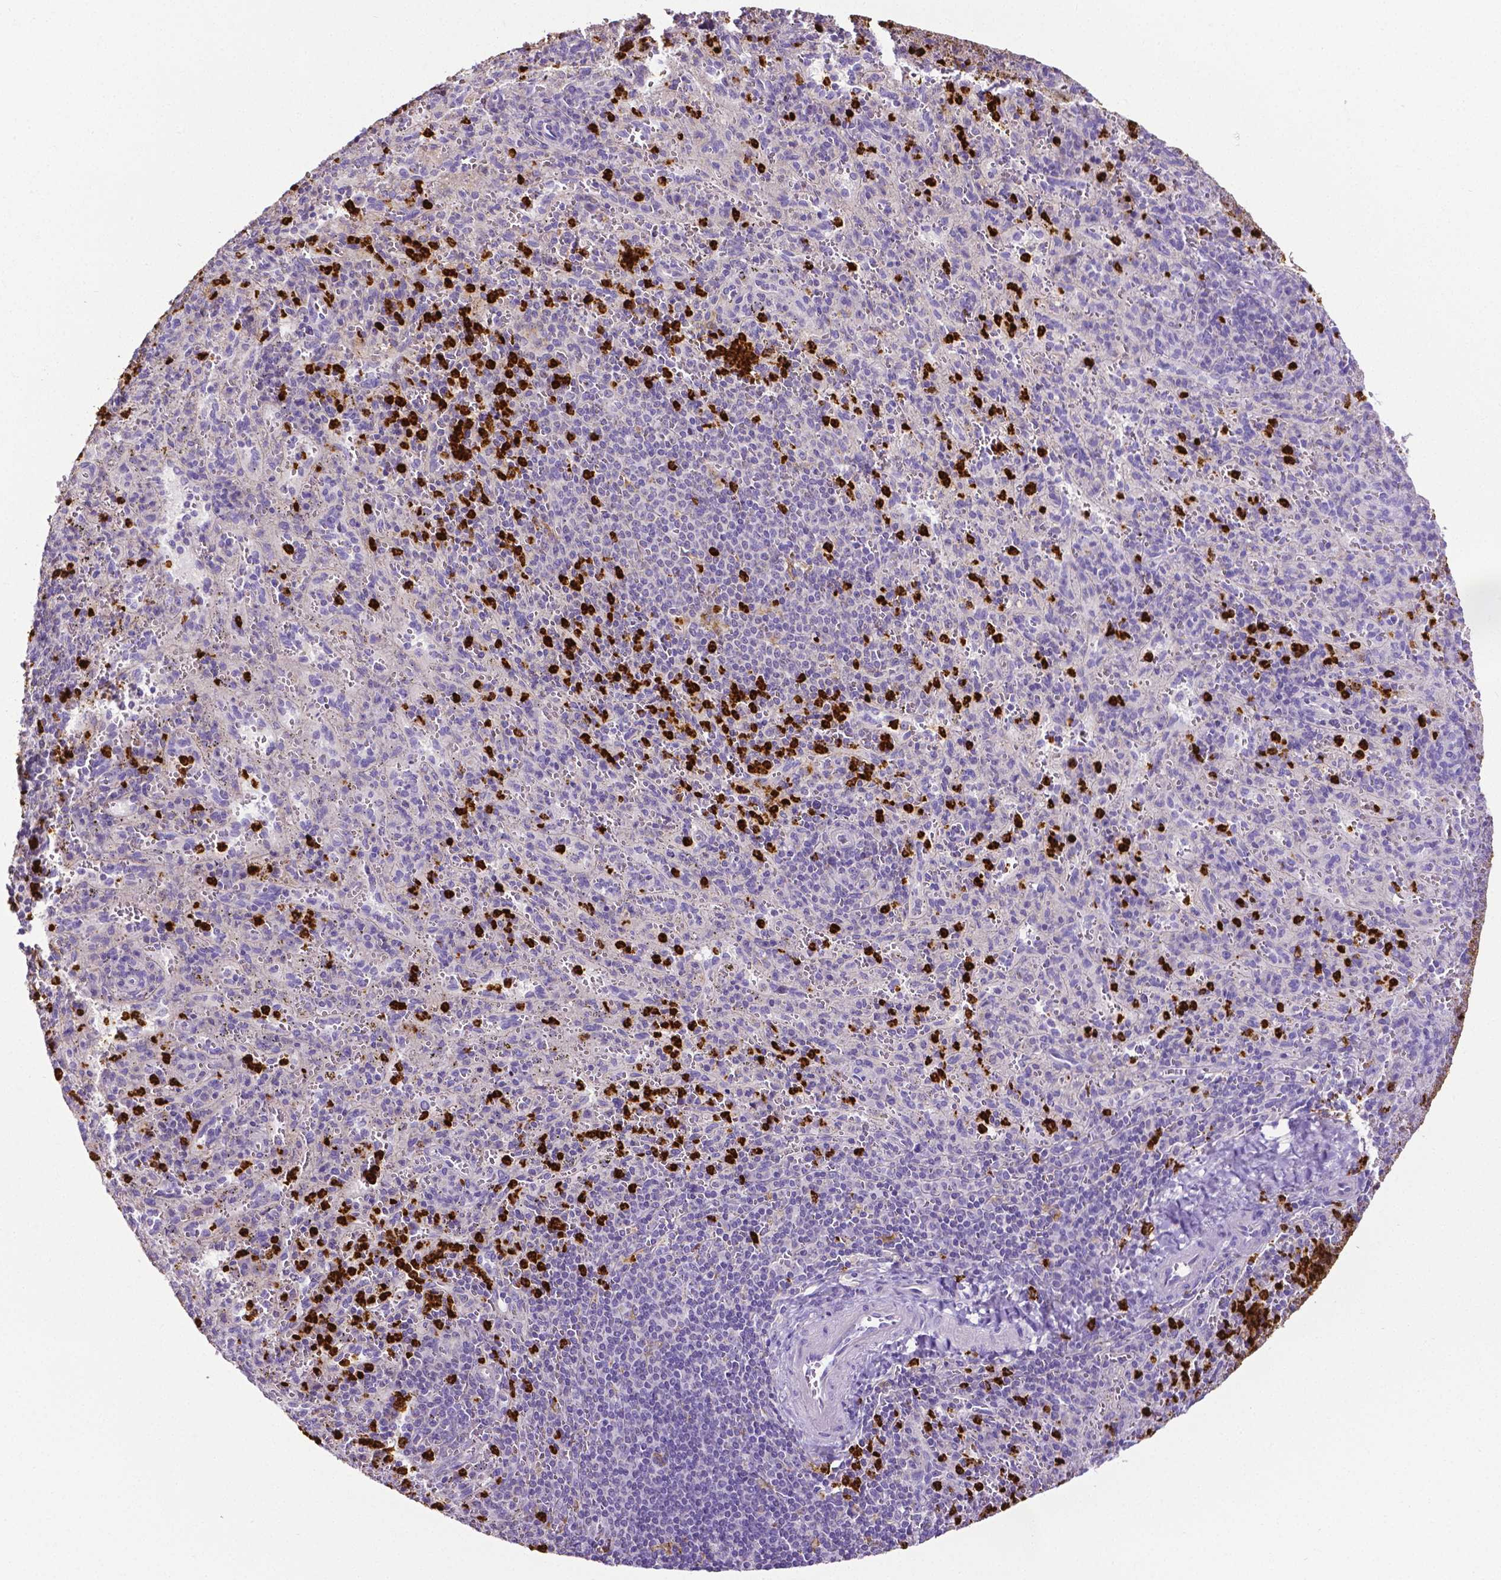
{"staining": {"intensity": "strong", "quantity": "25%-75%", "location": "cytoplasmic/membranous"}, "tissue": "spleen", "cell_type": "Cells in red pulp", "image_type": "normal", "snomed": [{"axis": "morphology", "description": "Normal tissue, NOS"}, {"axis": "topography", "description": "Spleen"}], "caption": "Spleen stained with IHC reveals strong cytoplasmic/membranous expression in about 25%-75% of cells in red pulp. (DAB IHC with brightfield microscopy, high magnification).", "gene": "MMP9", "patient": {"sex": "male", "age": 57}}